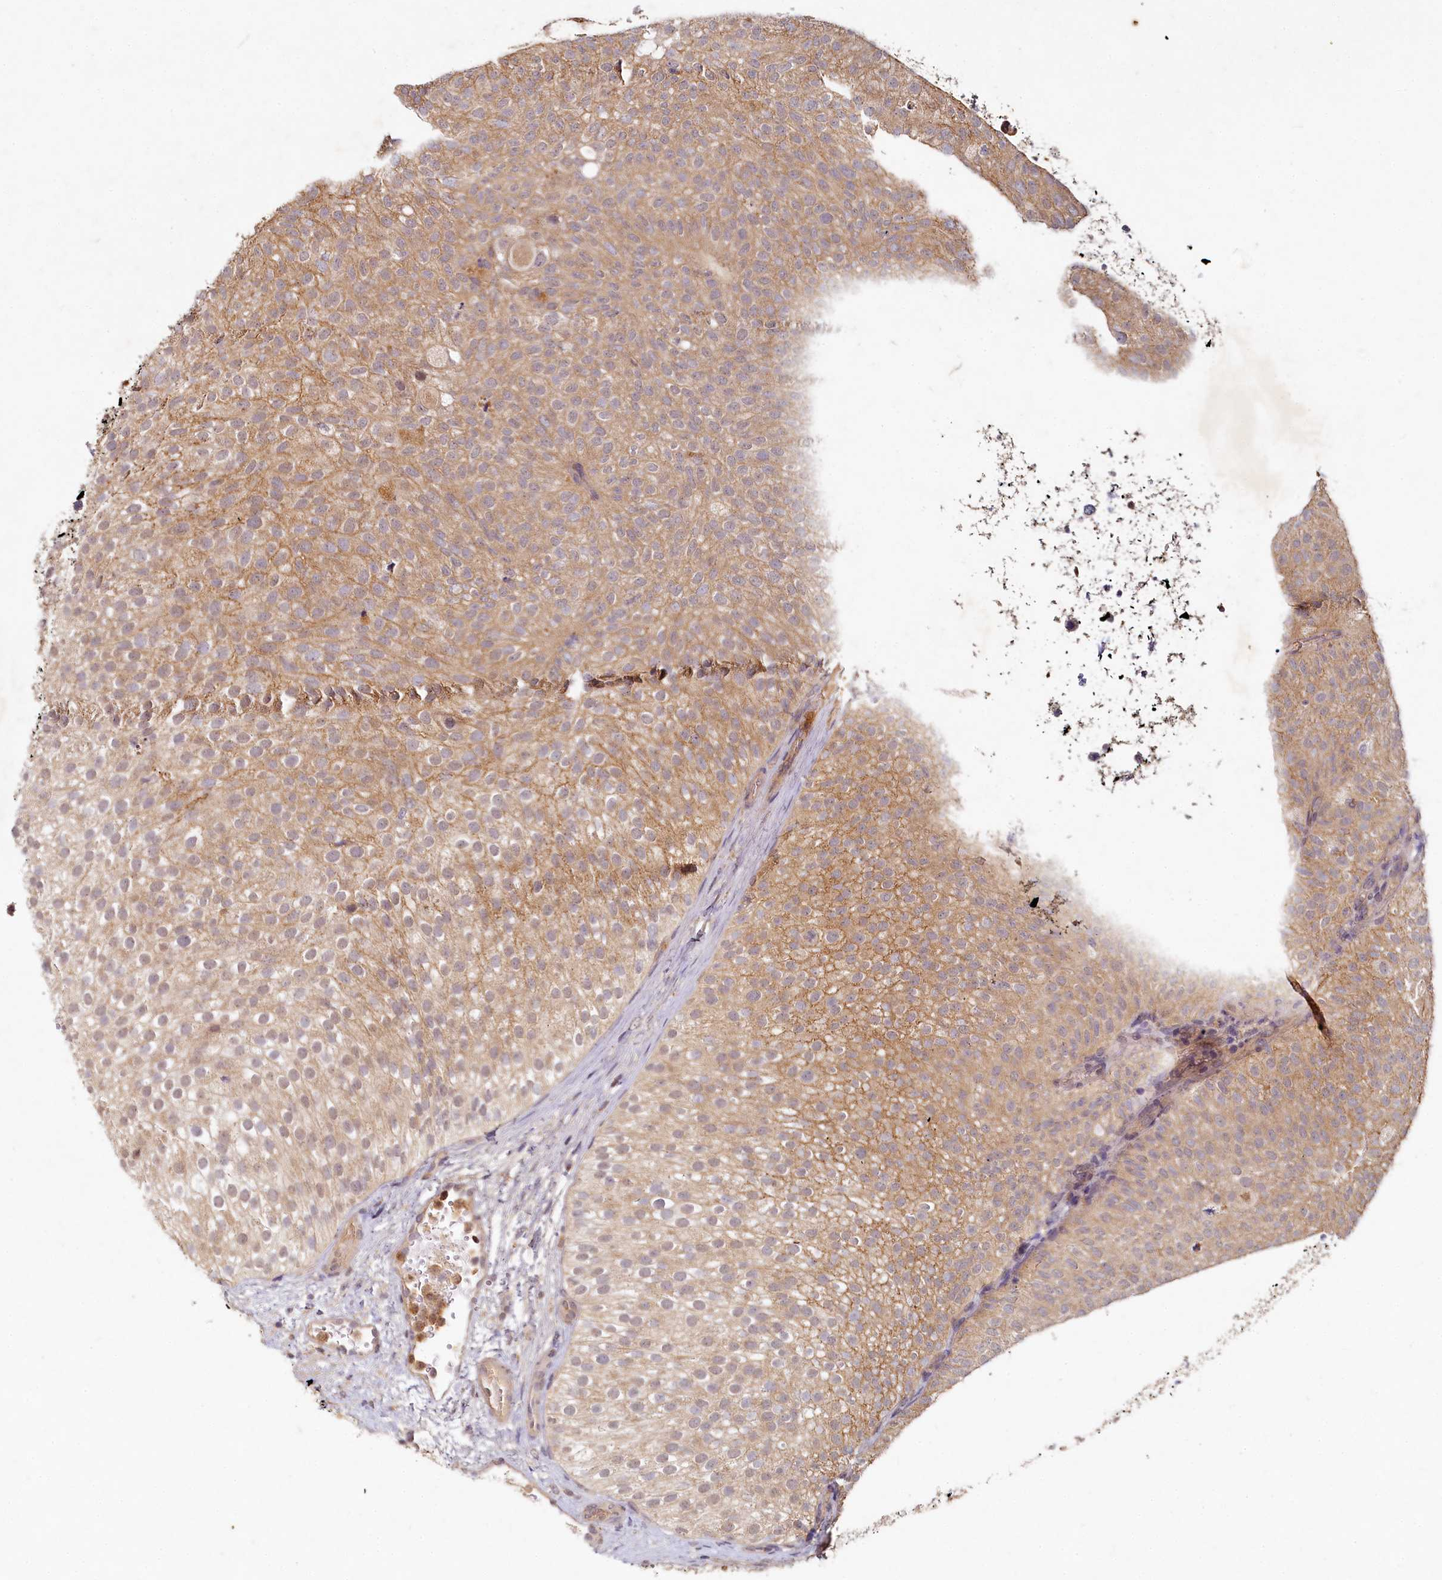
{"staining": {"intensity": "moderate", "quantity": ">75%", "location": "cytoplasmic/membranous"}, "tissue": "urothelial cancer", "cell_type": "Tumor cells", "image_type": "cancer", "snomed": [{"axis": "morphology", "description": "Urothelial carcinoma, Low grade"}, {"axis": "topography", "description": "Urinary bladder"}], "caption": "Urothelial cancer stained for a protein (brown) exhibits moderate cytoplasmic/membranous positive staining in about >75% of tumor cells.", "gene": "HERC3", "patient": {"sex": "male", "age": 78}}